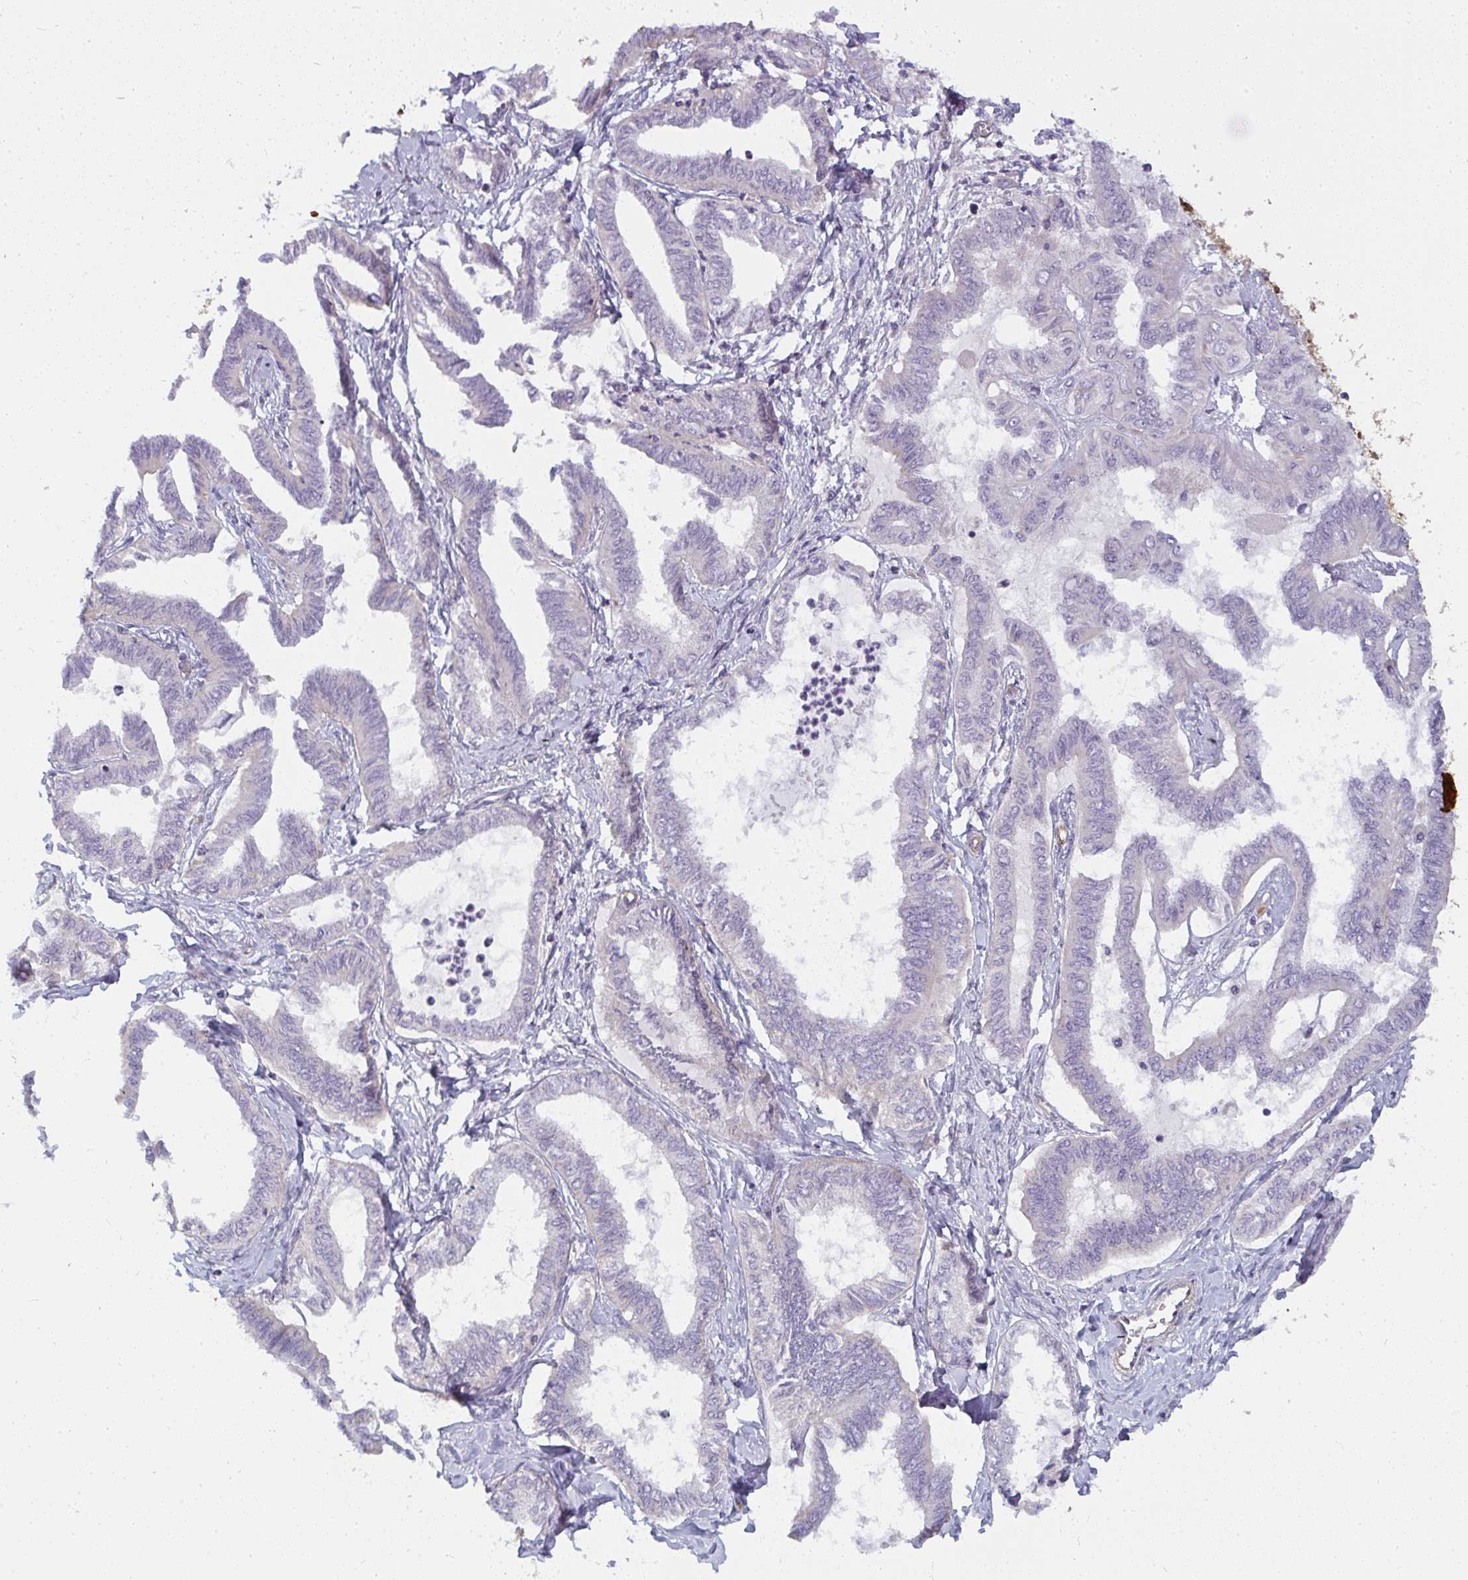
{"staining": {"intensity": "negative", "quantity": "none", "location": "none"}, "tissue": "ovarian cancer", "cell_type": "Tumor cells", "image_type": "cancer", "snomed": [{"axis": "morphology", "description": "Carcinoma, endometroid"}, {"axis": "topography", "description": "Ovary"}], "caption": "Tumor cells show no significant protein positivity in ovarian endometroid carcinoma.", "gene": "IFIT3", "patient": {"sex": "female", "age": 70}}